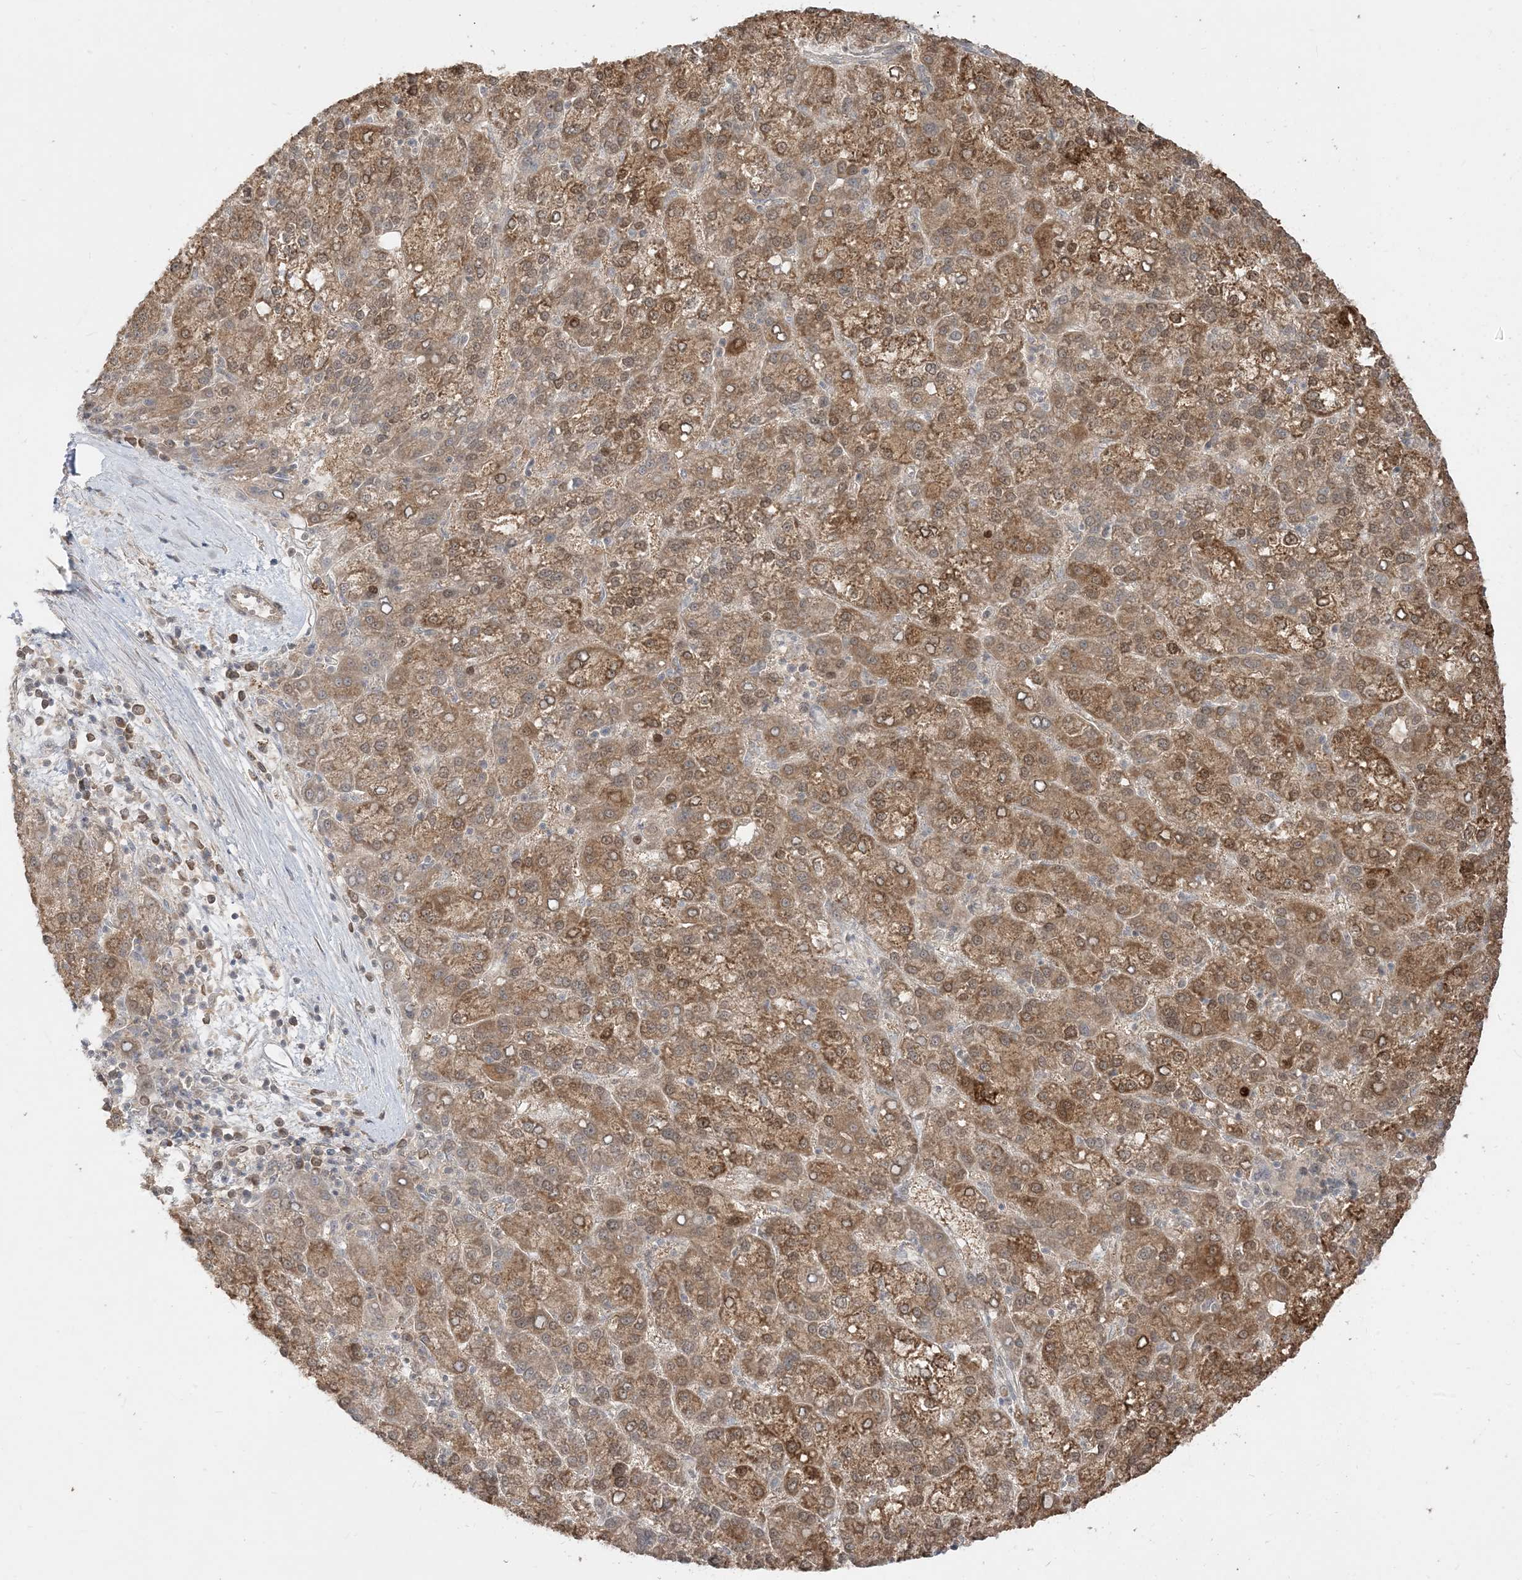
{"staining": {"intensity": "moderate", "quantity": ">75%", "location": "cytoplasmic/membranous"}, "tissue": "liver cancer", "cell_type": "Tumor cells", "image_type": "cancer", "snomed": [{"axis": "morphology", "description": "Carcinoma, Hepatocellular, NOS"}, {"axis": "topography", "description": "Liver"}], "caption": "Human liver cancer (hepatocellular carcinoma) stained with a brown dye reveals moderate cytoplasmic/membranous positive positivity in about >75% of tumor cells.", "gene": "TBCC", "patient": {"sex": "female", "age": 58}}